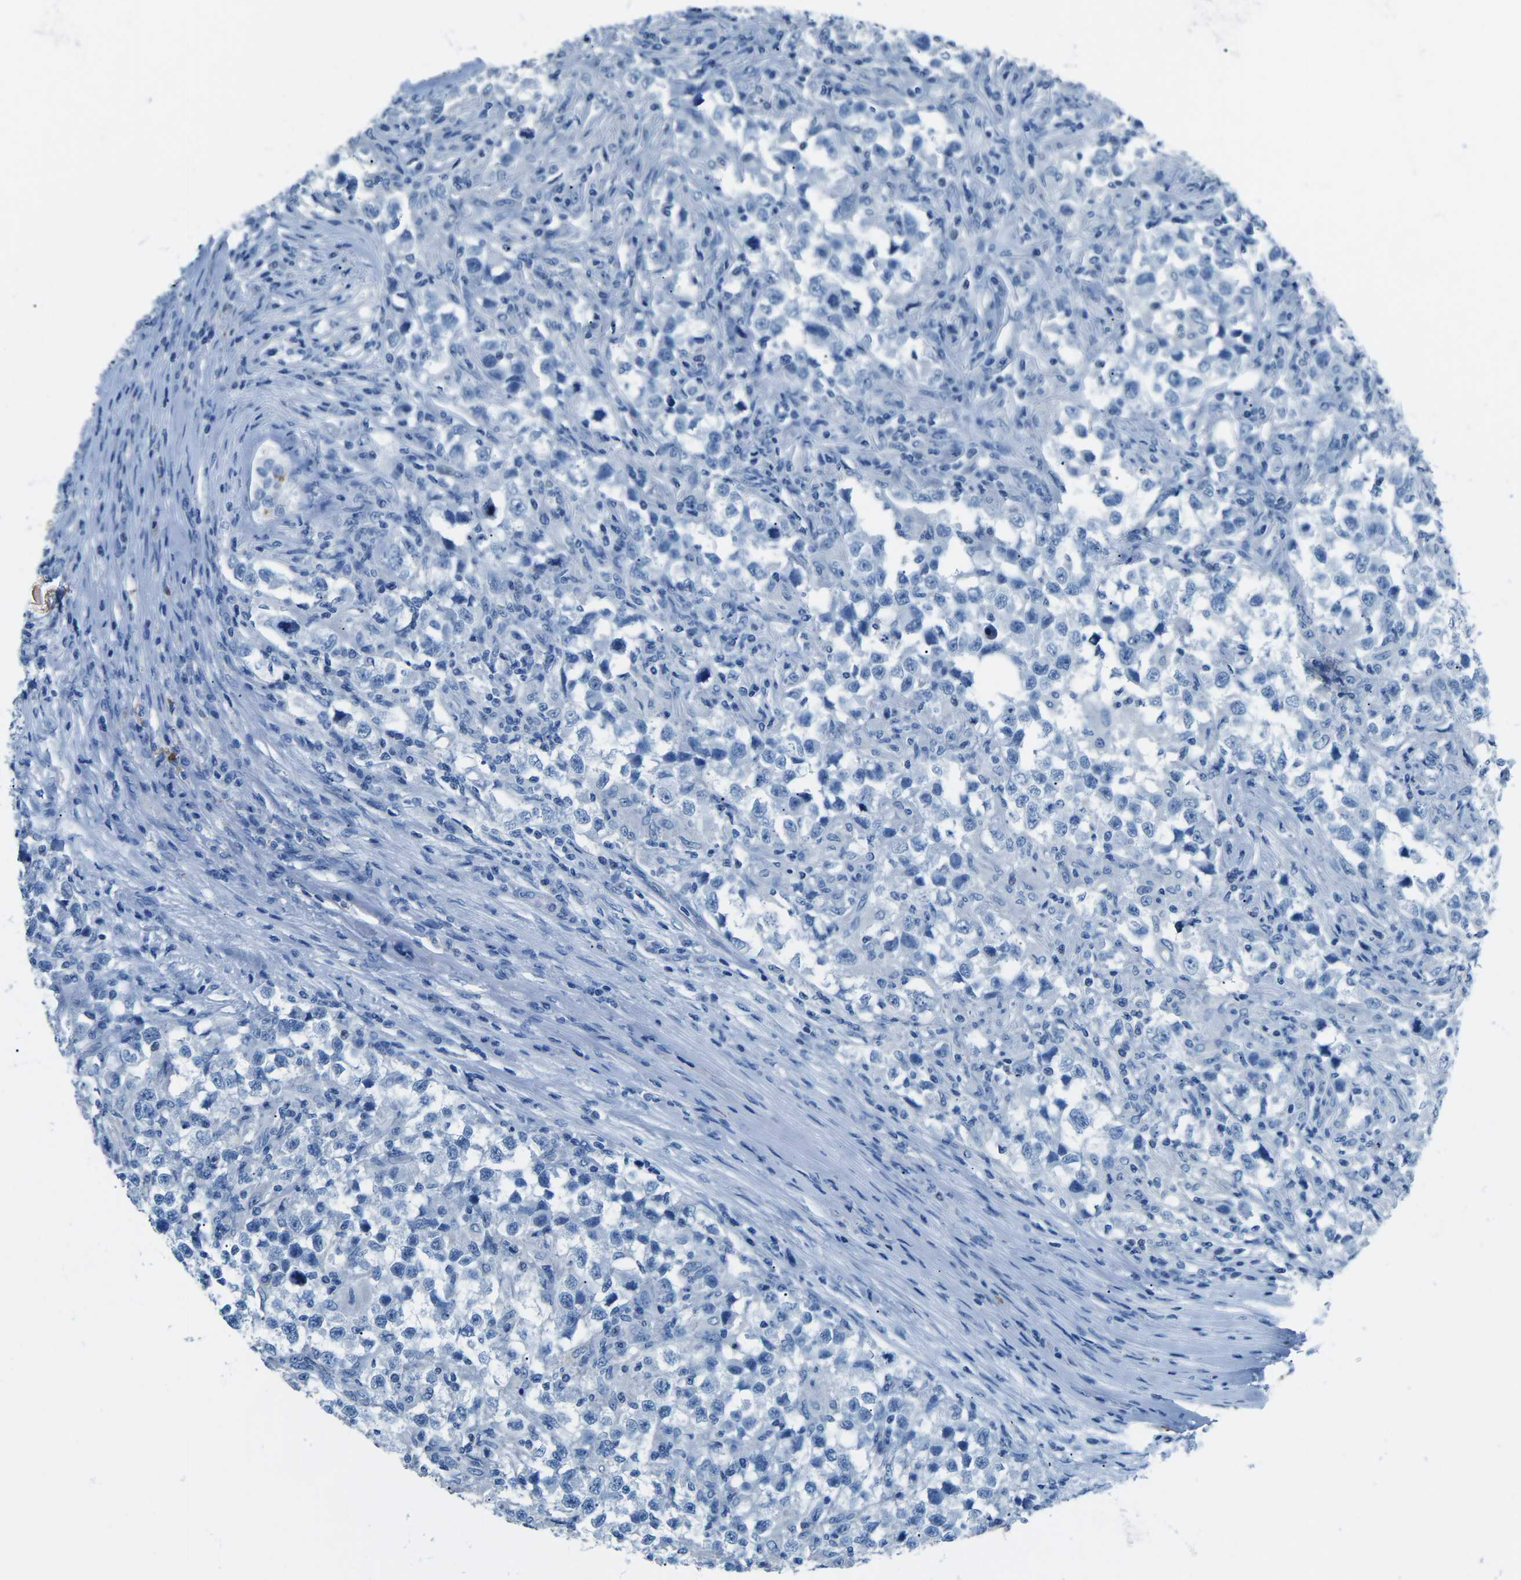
{"staining": {"intensity": "negative", "quantity": "none", "location": "none"}, "tissue": "testis cancer", "cell_type": "Tumor cells", "image_type": "cancer", "snomed": [{"axis": "morphology", "description": "Carcinoma, Embryonal, NOS"}, {"axis": "topography", "description": "Testis"}], "caption": "Immunohistochemical staining of human embryonal carcinoma (testis) exhibits no significant positivity in tumor cells.", "gene": "MYH8", "patient": {"sex": "male", "age": 21}}